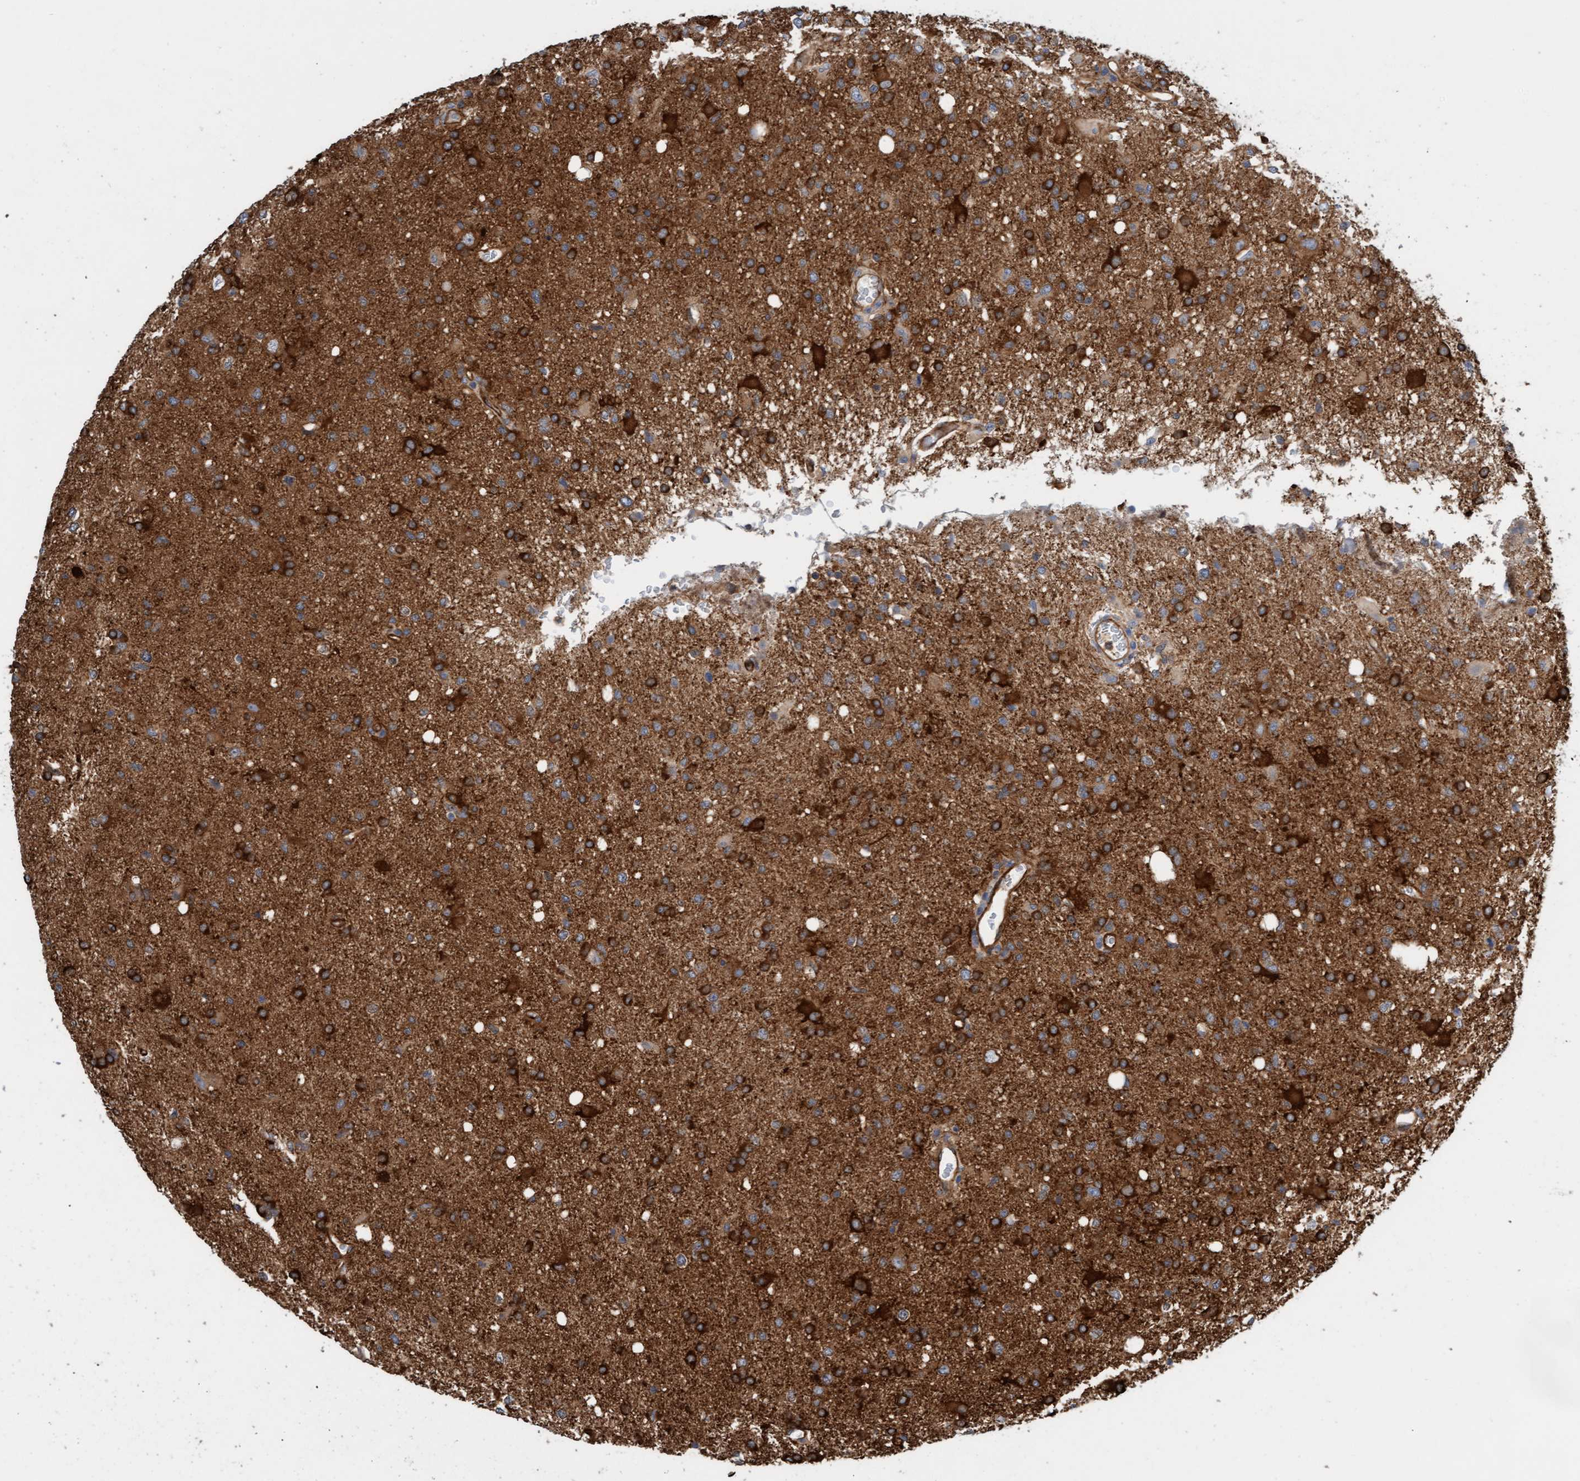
{"staining": {"intensity": "strong", "quantity": ">75%", "location": "cytoplasmic/membranous"}, "tissue": "glioma", "cell_type": "Tumor cells", "image_type": "cancer", "snomed": [{"axis": "morphology", "description": "Glioma, malignant, High grade"}, {"axis": "topography", "description": "Brain"}], "caption": "A histopathology image of human glioma stained for a protein demonstrates strong cytoplasmic/membranous brown staining in tumor cells. (brown staining indicates protein expression, while blue staining denotes nuclei).", "gene": "FMNL3", "patient": {"sex": "female", "age": 57}}